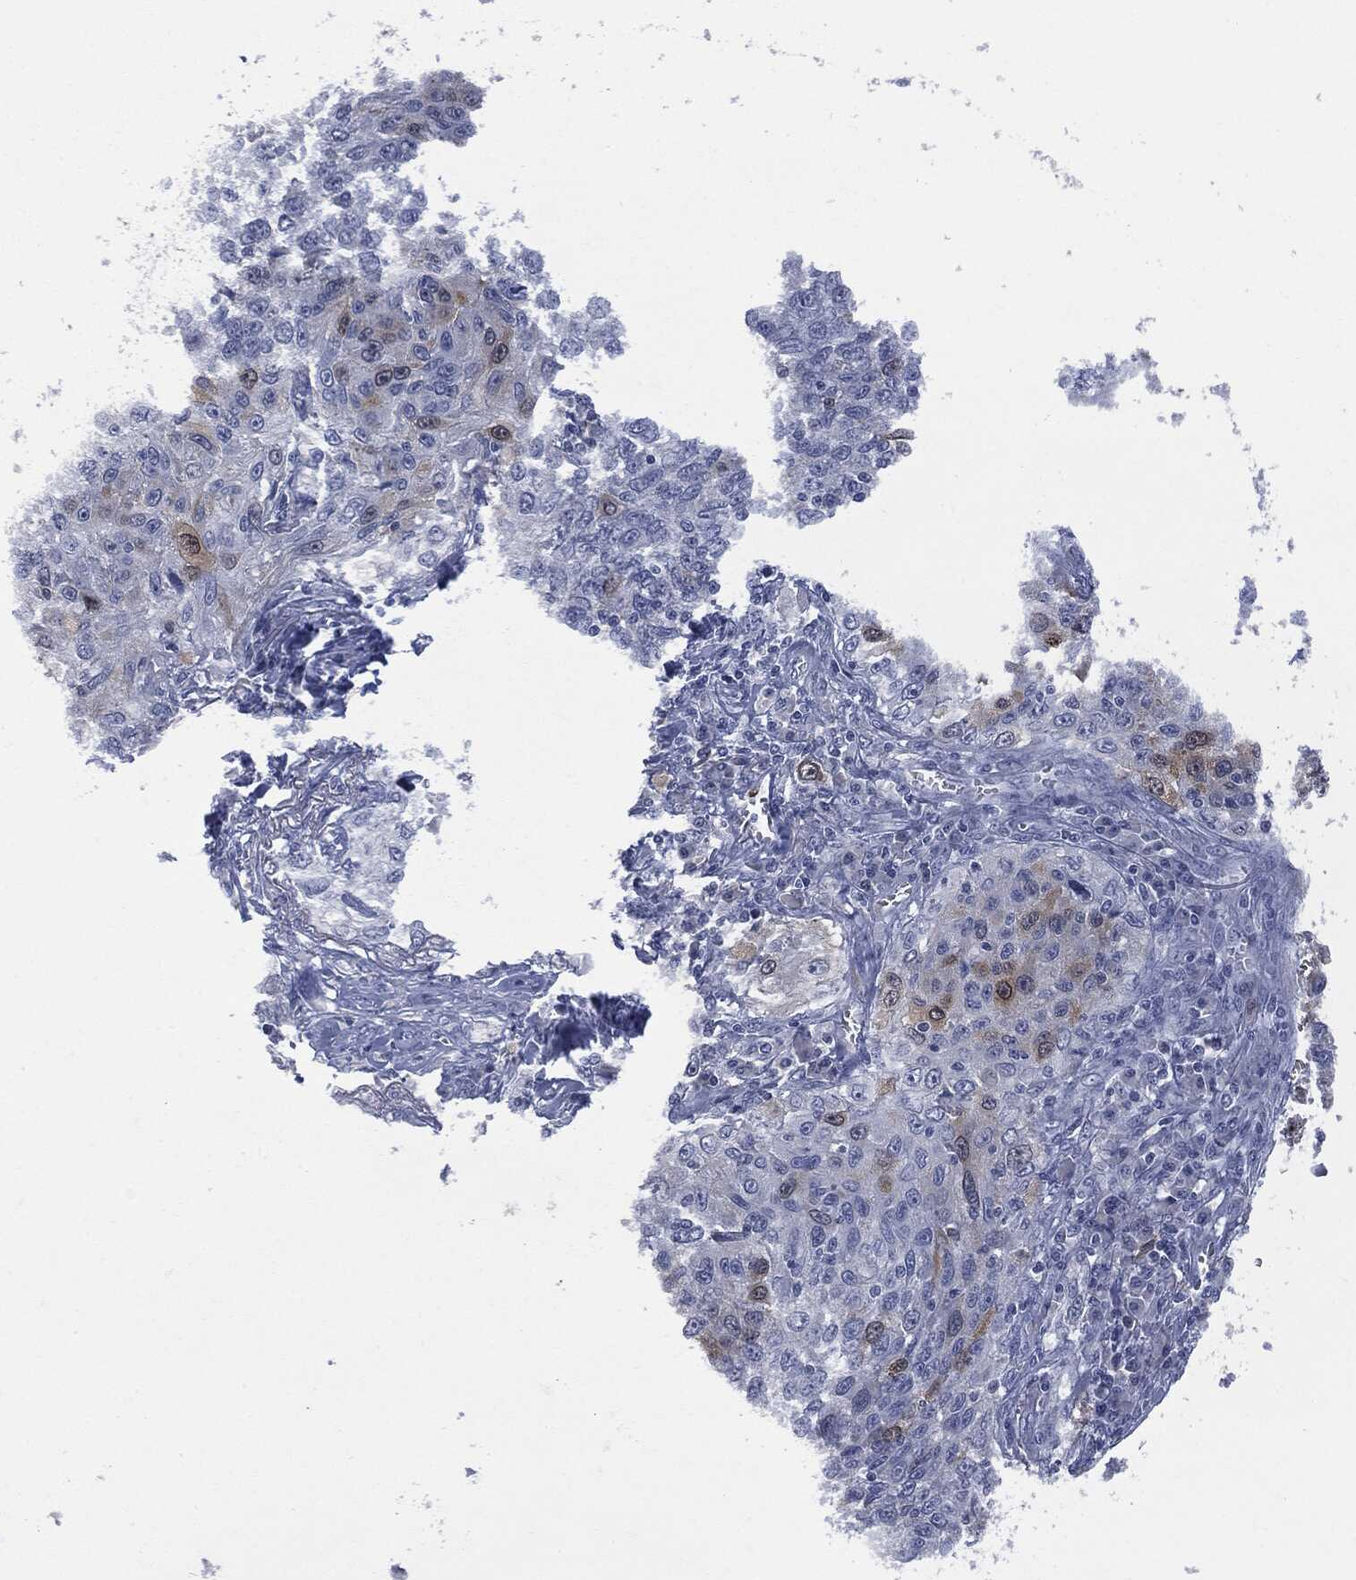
{"staining": {"intensity": "moderate", "quantity": "<25%", "location": "cytoplasmic/membranous"}, "tissue": "lung cancer", "cell_type": "Tumor cells", "image_type": "cancer", "snomed": [{"axis": "morphology", "description": "Squamous cell carcinoma, NOS"}, {"axis": "topography", "description": "Lung"}], "caption": "An IHC image of neoplastic tissue is shown. Protein staining in brown labels moderate cytoplasmic/membranous positivity in lung cancer (squamous cell carcinoma) within tumor cells.", "gene": "UBE2C", "patient": {"sex": "female", "age": 69}}